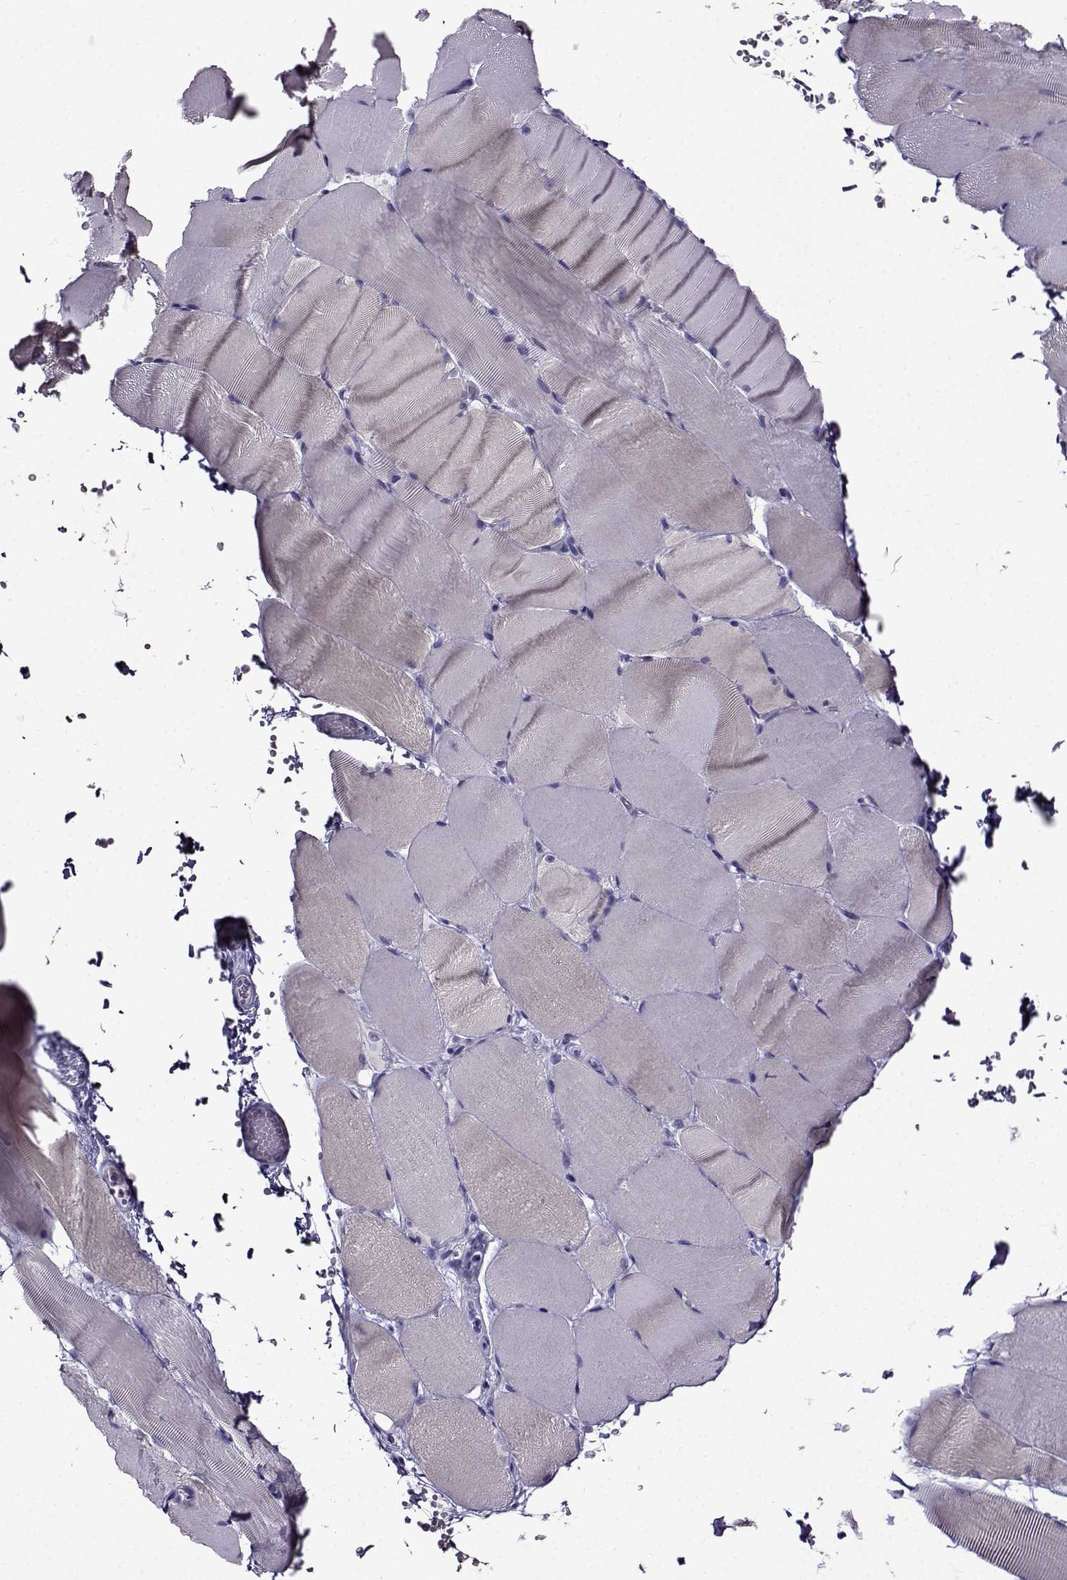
{"staining": {"intensity": "negative", "quantity": "none", "location": "none"}, "tissue": "skeletal muscle", "cell_type": "Myocytes", "image_type": "normal", "snomed": [{"axis": "morphology", "description": "Normal tissue, NOS"}, {"axis": "topography", "description": "Skeletal muscle"}], "caption": "Histopathology image shows no significant protein positivity in myocytes of normal skeletal muscle. Brightfield microscopy of immunohistochemistry stained with DAB (3,3'-diaminobenzidine) (brown) and hematoxylin (blue), captured at high magnification.", "gene": "TMEM266", "patient": {"sex": "female", "age": 37}}